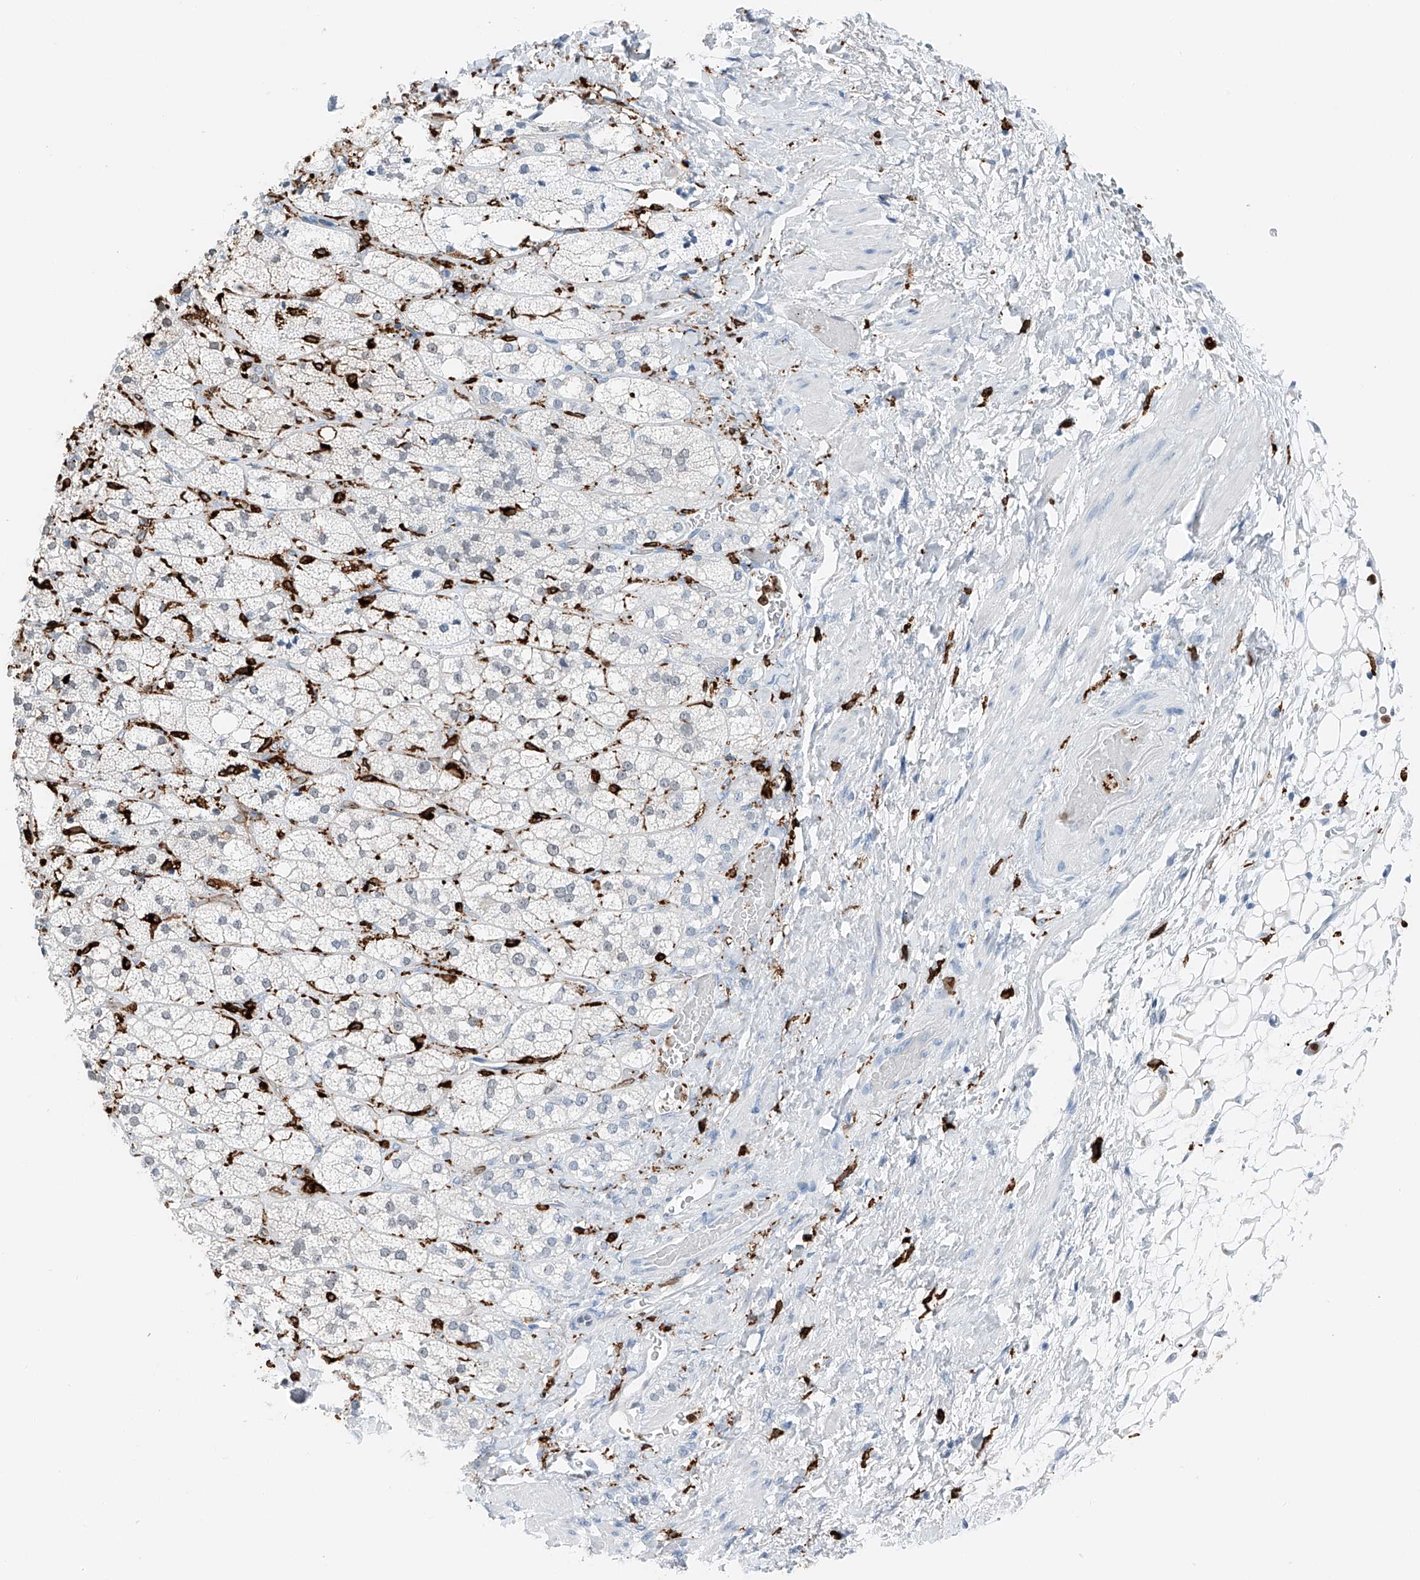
{"staining": {"intensity": "negative", "quantity": "none", "location": "none"}, "tissue": "adrenal gland", "cell_type": "Glandular cells", "image_type": "normal", "snomed": [{"axis": "morphology", "description": "Normal tissue, NOS"}, {"axis": "topography", "description": "Adrenal gland"}], "caption": "Immunohistochemical staining of benign adrenal gland demonstrates no significant positivity in glandular cells. The staining is performed using DAB brown chromogen with nuclei counter-stained in using hematoxylin.", "gene": "TBXAS1", "patient": {"sex": "male", "age": 61}}